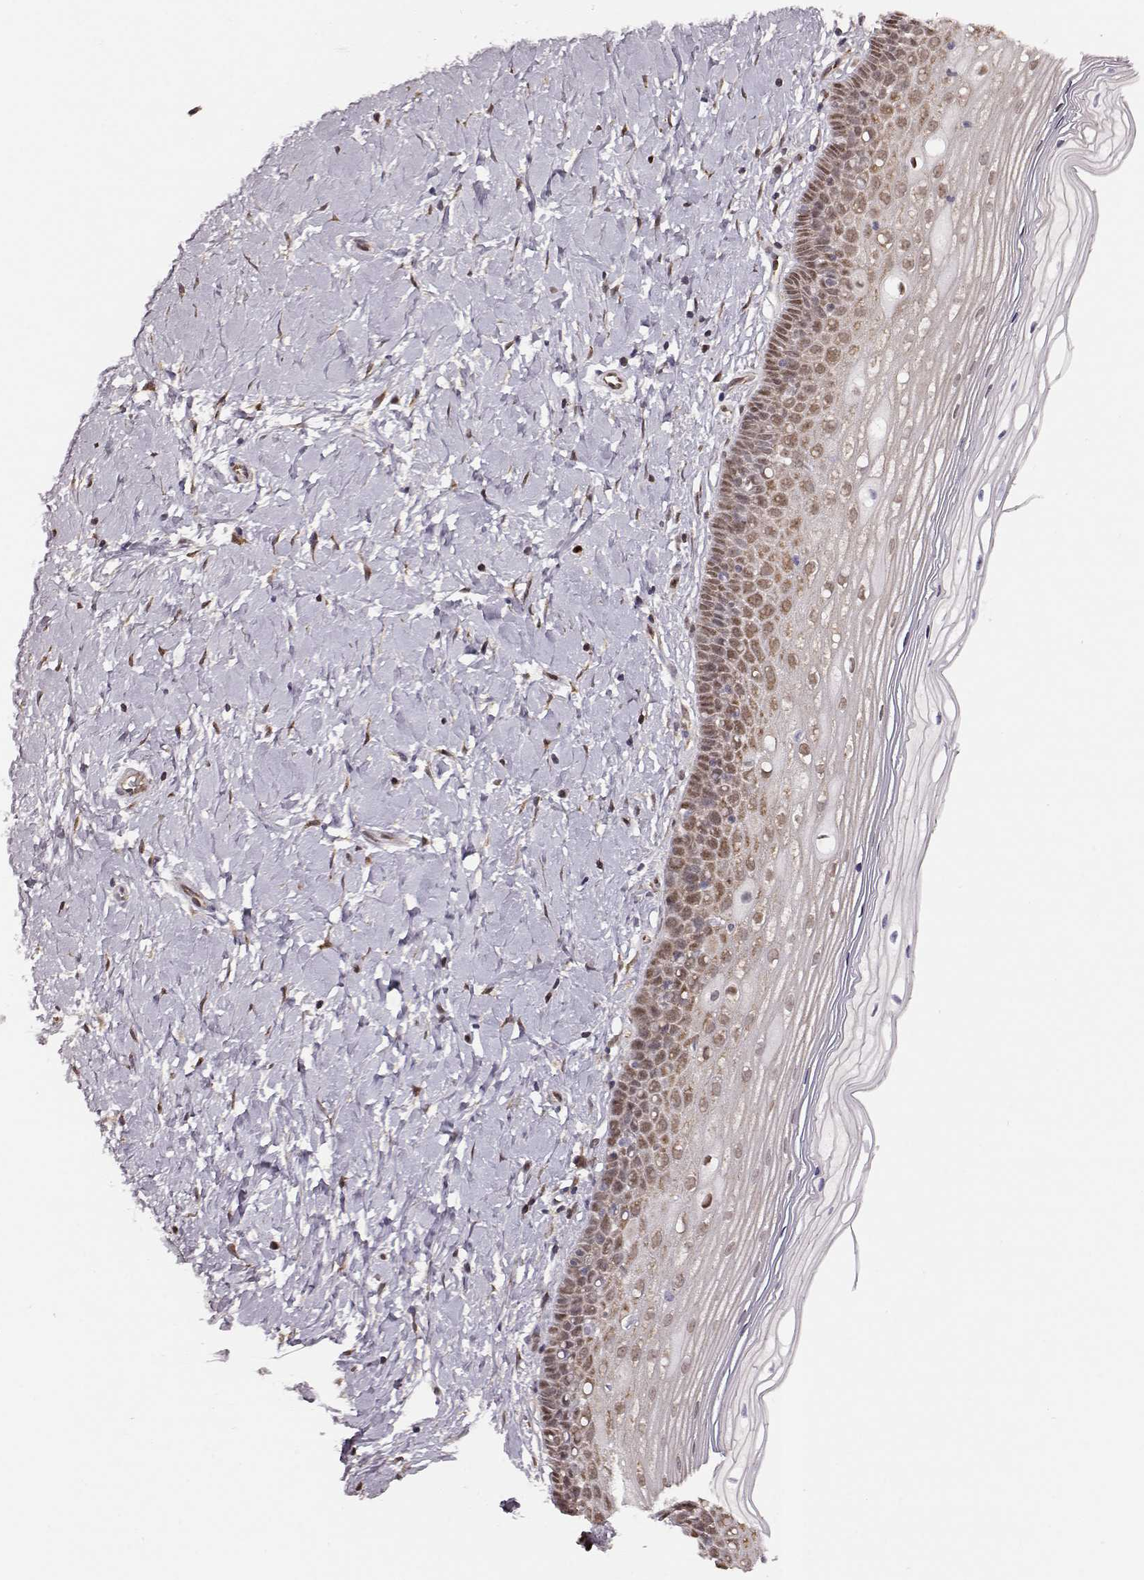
{"staining": {"intensity": "moderate", "quantity": "25%-75%", "location": "nuclear"}, "tissue": "cervix", "cell_type": "Glandular cells", "image_type": "normal", "snomed": [{"axis": "morphology", "description": "Normal tissue, NOS"}, {"axis": "topography", "description": "Cervix"}], "caption": "Immunohistochemical staining of unremarkable human cervix shows moderate nuclear protein positivity in about 25%-75% of glandular cells.", "gene": "KLF6", "patient": {"sex": "female", "age": 37}}